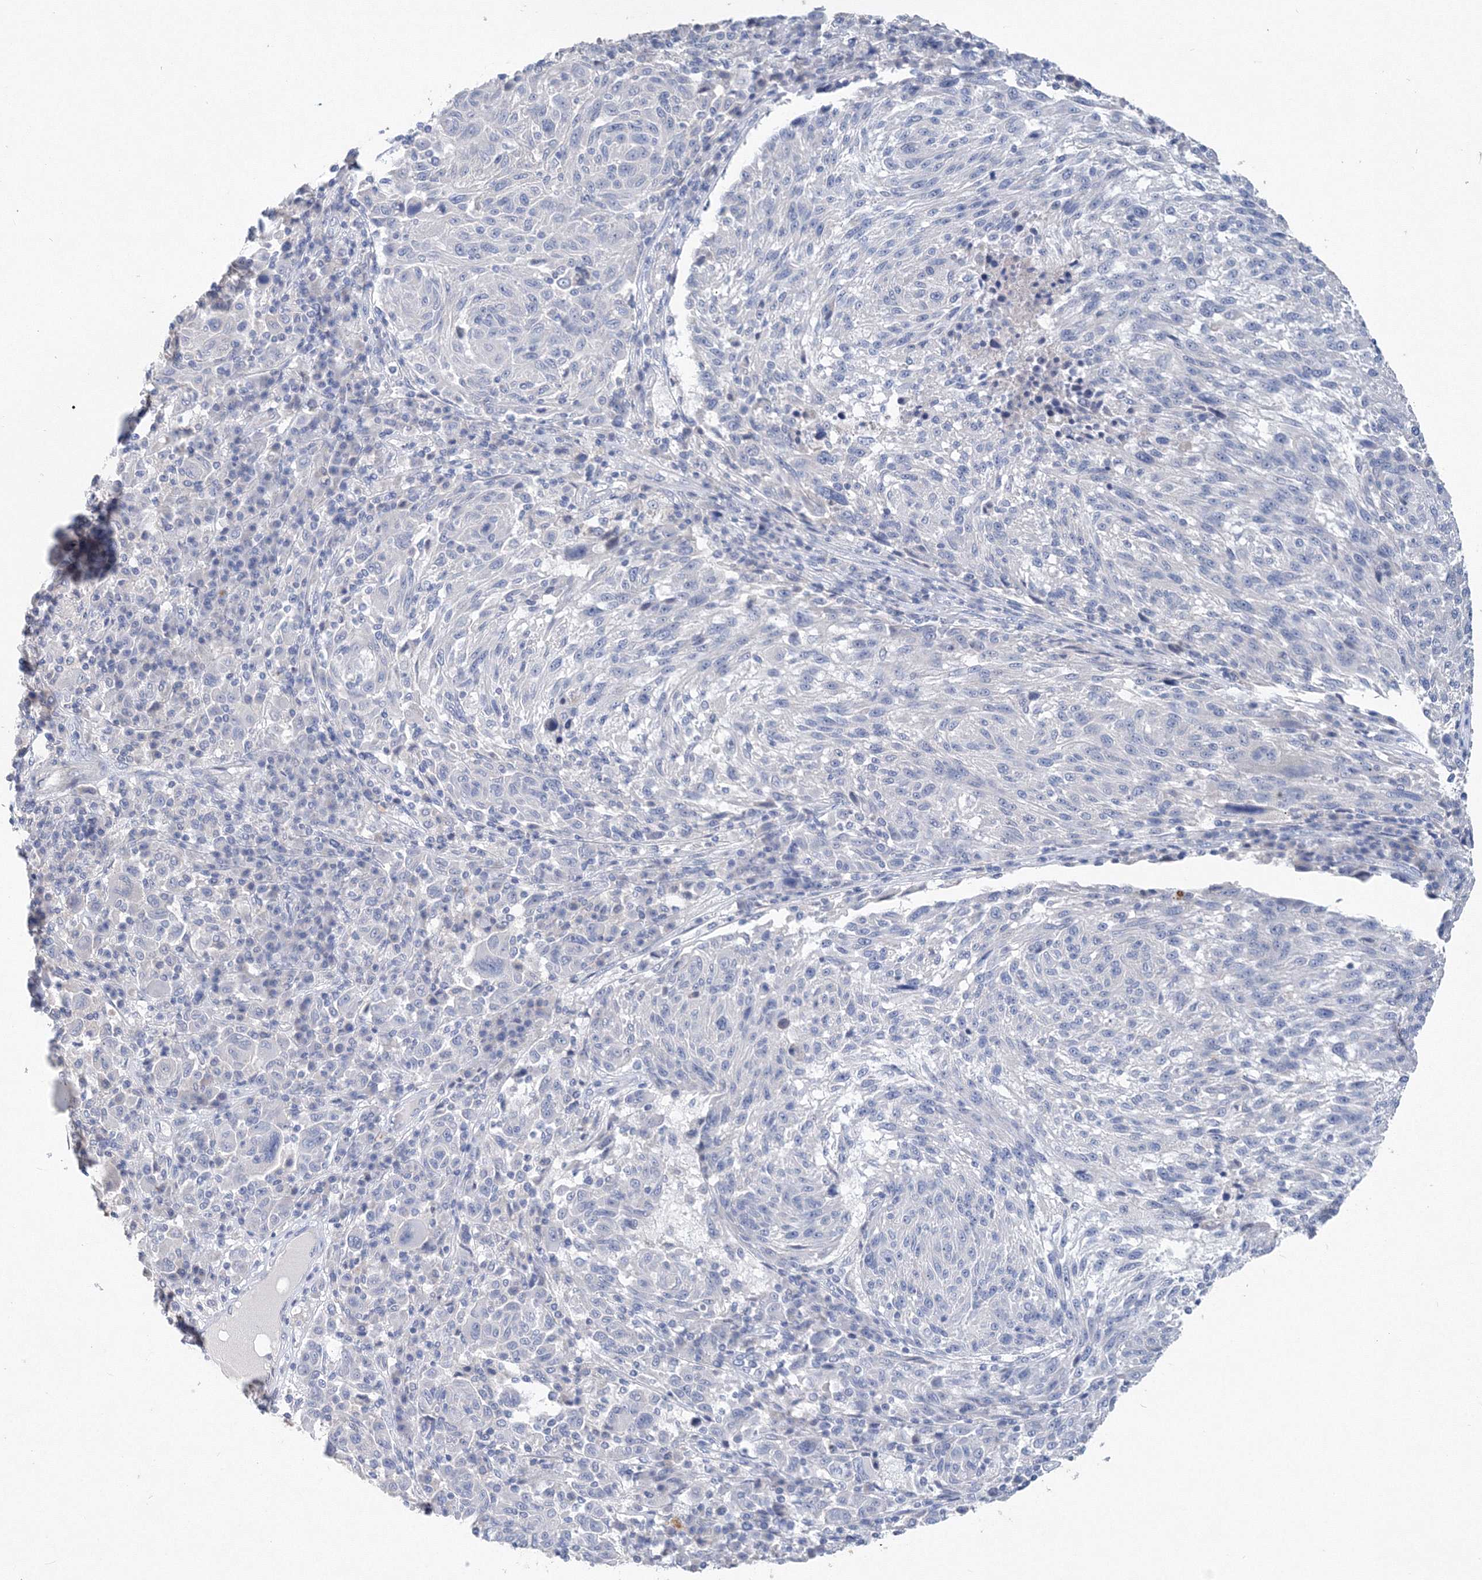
{"staining": {"intensity": "negative", "quantity": "none", "location": "none"}, "tissue": "melanoma", "cell_type": "Tumor cells", "image_type": "cancer", "snomed": [{"axis": "morphology", "description": "Malignant melanoma, NOS"}, {"axis": "topography", "description": "Skin"}], "caption": "Tumor cells show no significant protein expression in melanoma.", "gene": "OSBPL6", "patient": {"sex": "male", "age": 53}}